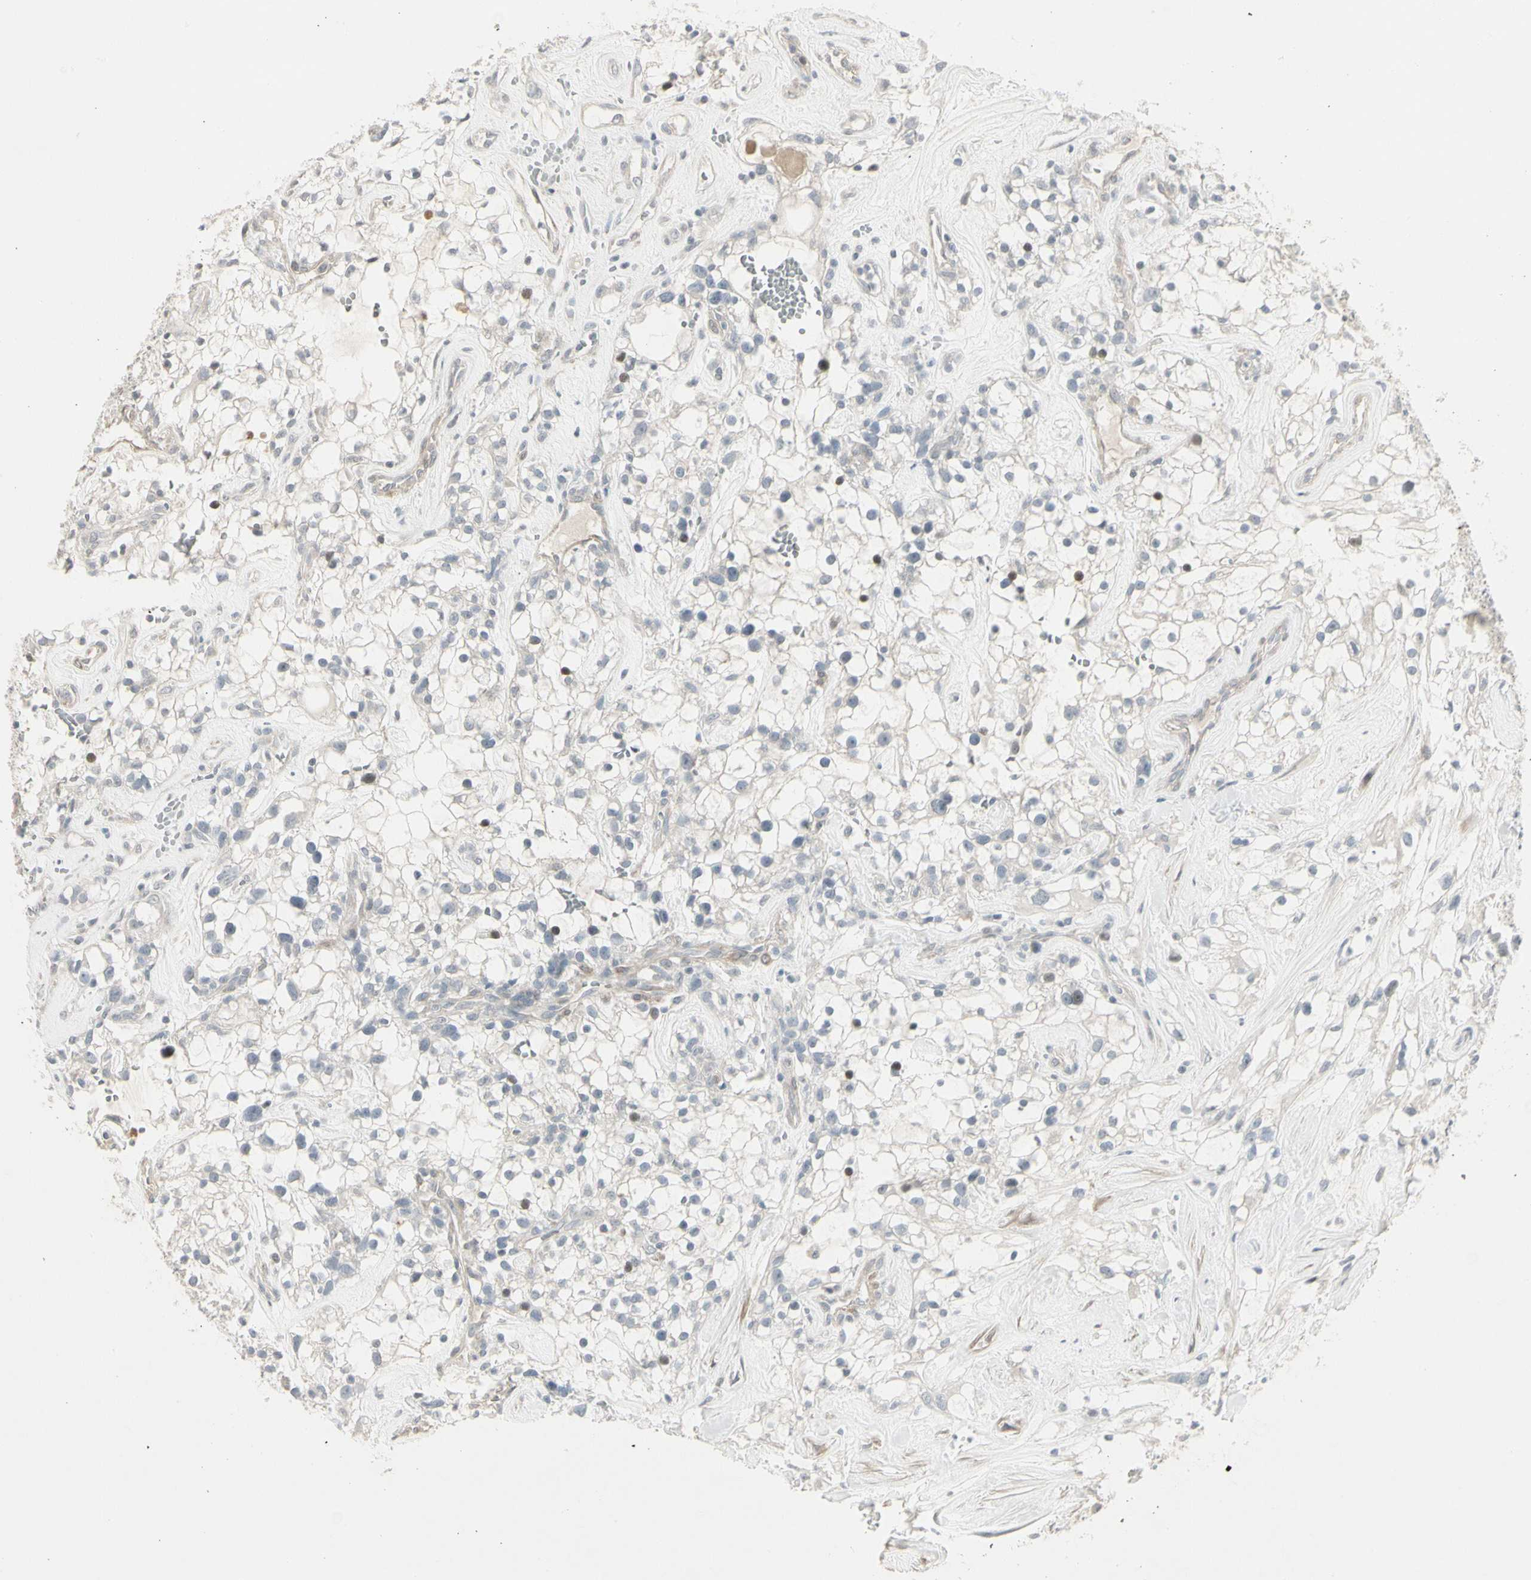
{"staining": {"intensity": "weak", "quantity": "<25%", "location": "cytoplasmic/membranous"}, "tissue": "renal cancer", "cell_type": "Tumor cells", "image_type": "cancer", "snomed": [{"axis": "morphology", "description": "Adenocarcinoma, NOS"}, {"axis": "topography", "description": "Kidney"}], "caption": "Photomicrograph shows no significant protein staining in tumor cells of renal cancer (adenocarcinoma).", "gene": "DMPK", "patient": {"sex": "female", "age": 60}}